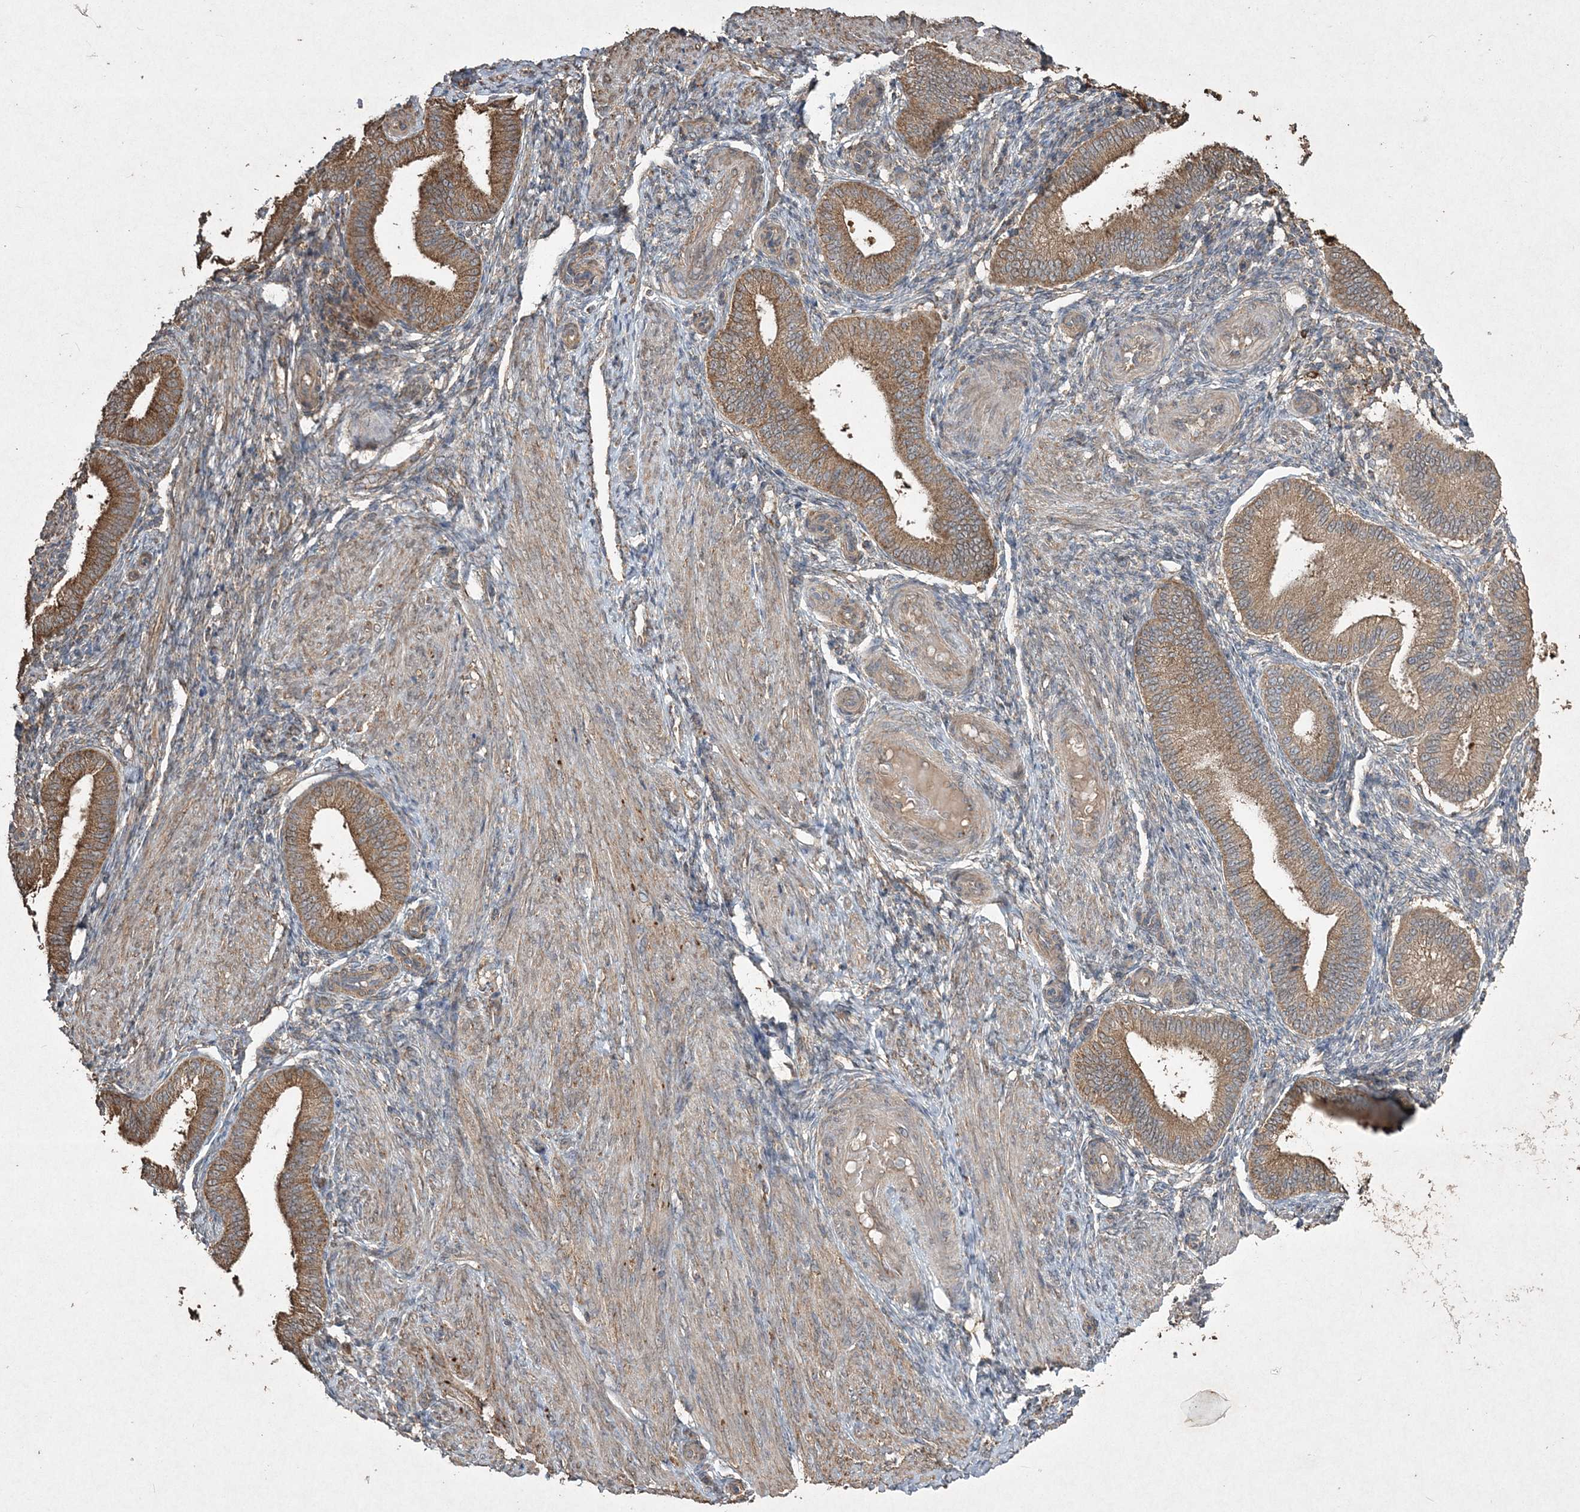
{"staining": {"intensity": "moderate", "quantity": "<25%", "location": "cytoplasmic/membranous"}, "tissue": "endometrium", "cell_type": "Cells in endometrial stroma", "image_type": "normal", "snomed": [{"axis": "morphology", "description": "Normal tissue, NOS"}, {"axis": "topography", "description": "Endometrium"}], "caption": "Protein staining of normal endometrium exhibits moderate cytoplasmic/membranous expression in approximately <25% of cells in endometrial stroma.", "gene": "GRSF1", "patient": {"sex": "female", "age": 39}}